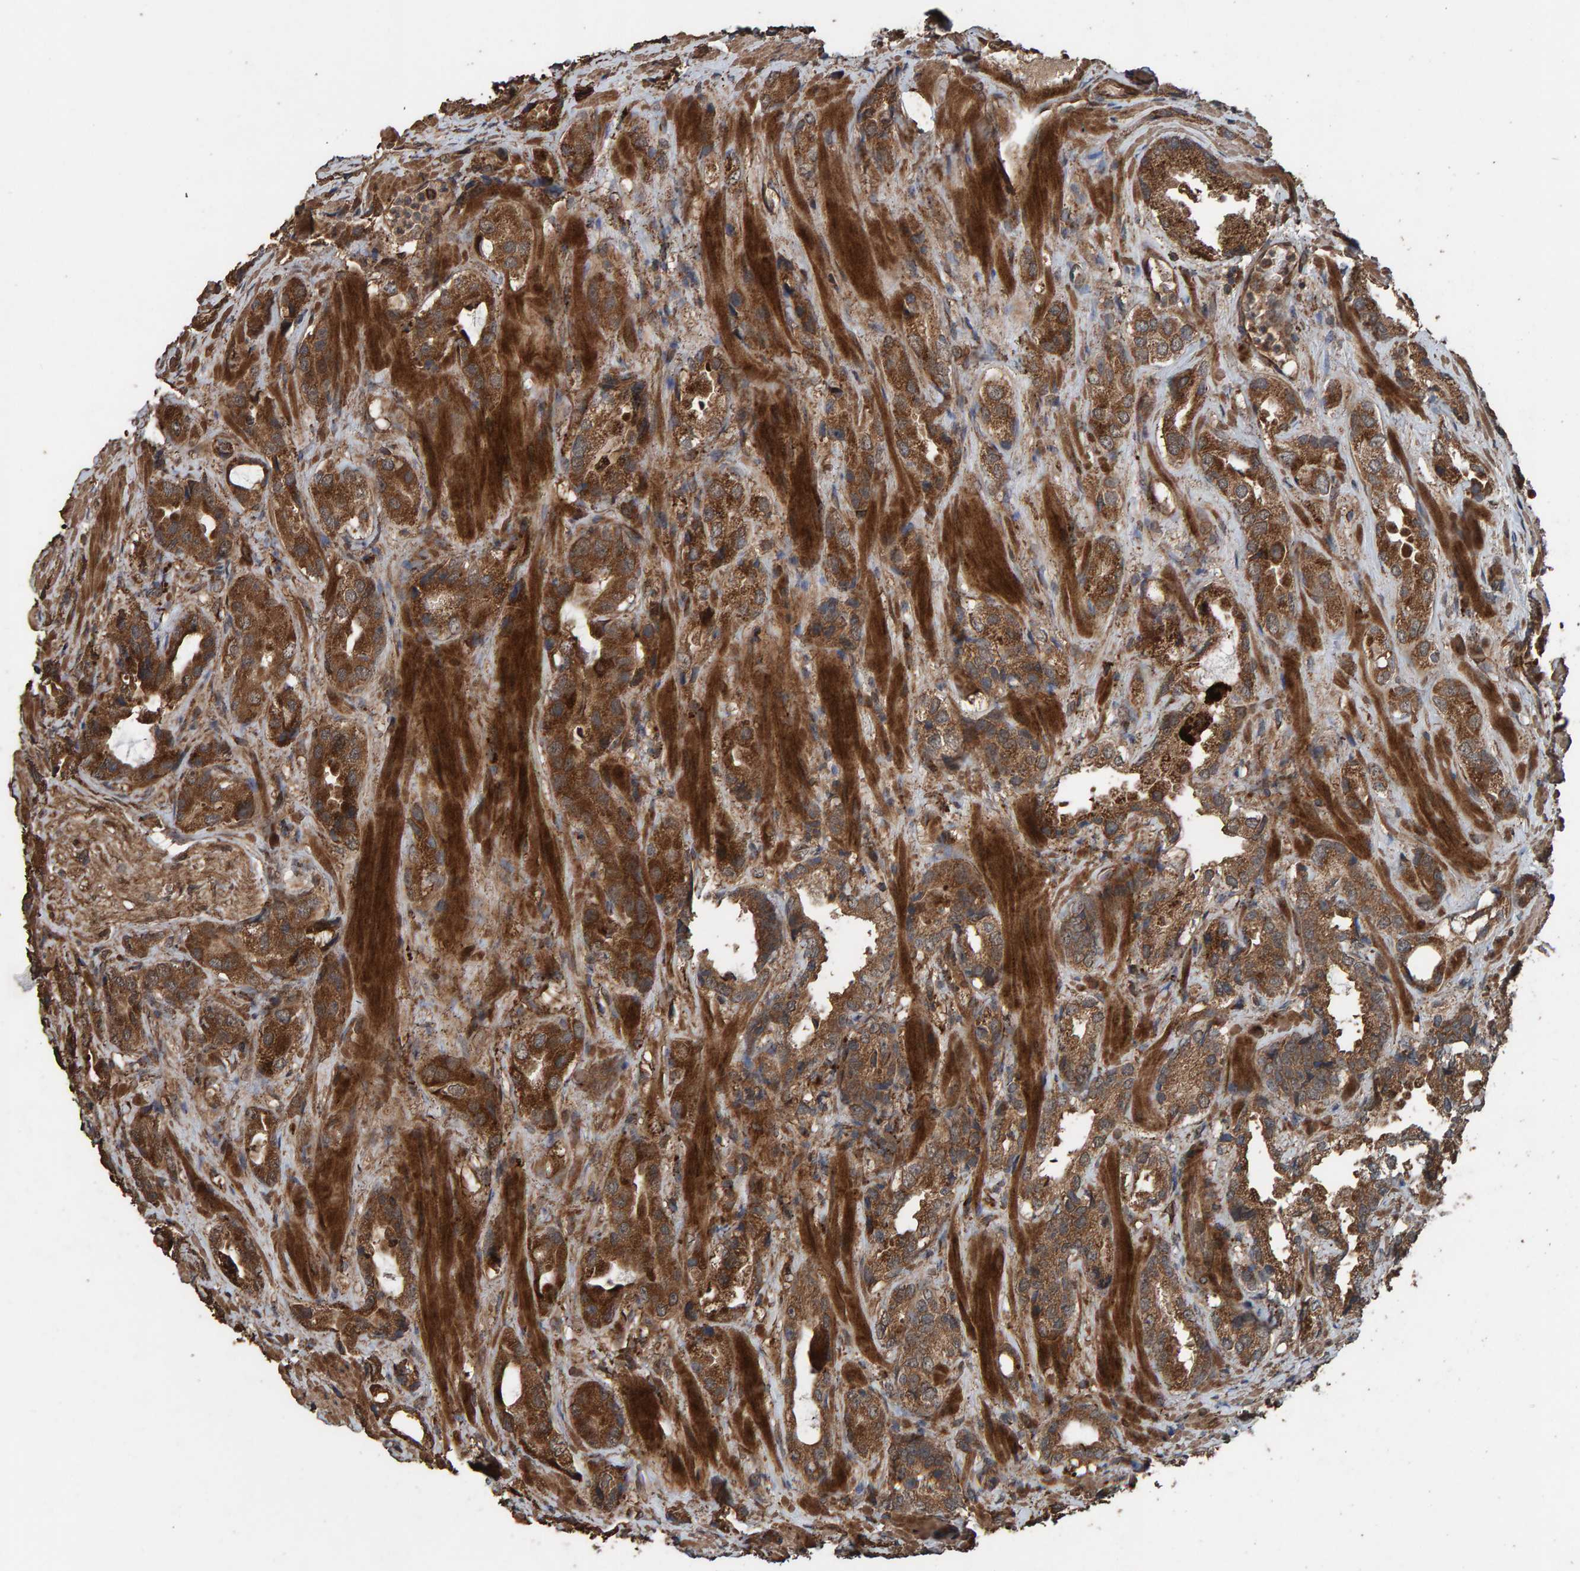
{"staining": {"intensity": "strong", "quantity": ">75%", "location": "cytoplasmic/membranous"}, "tissue": "prostate cancer", "cell_type": "Tumor cells", "image_type": "cancer", "snomed": [{"axis": "morphology", "description": "Adenocarcinoma, High grade"}, {"axis": "topography", "description": "Prostate"}], "caption": "Prostate cancer stained with a protein marker reveals strong staining in tumor cells.", "gene": "DUS1L", "patient": {"sex": "male", "age": 63}}